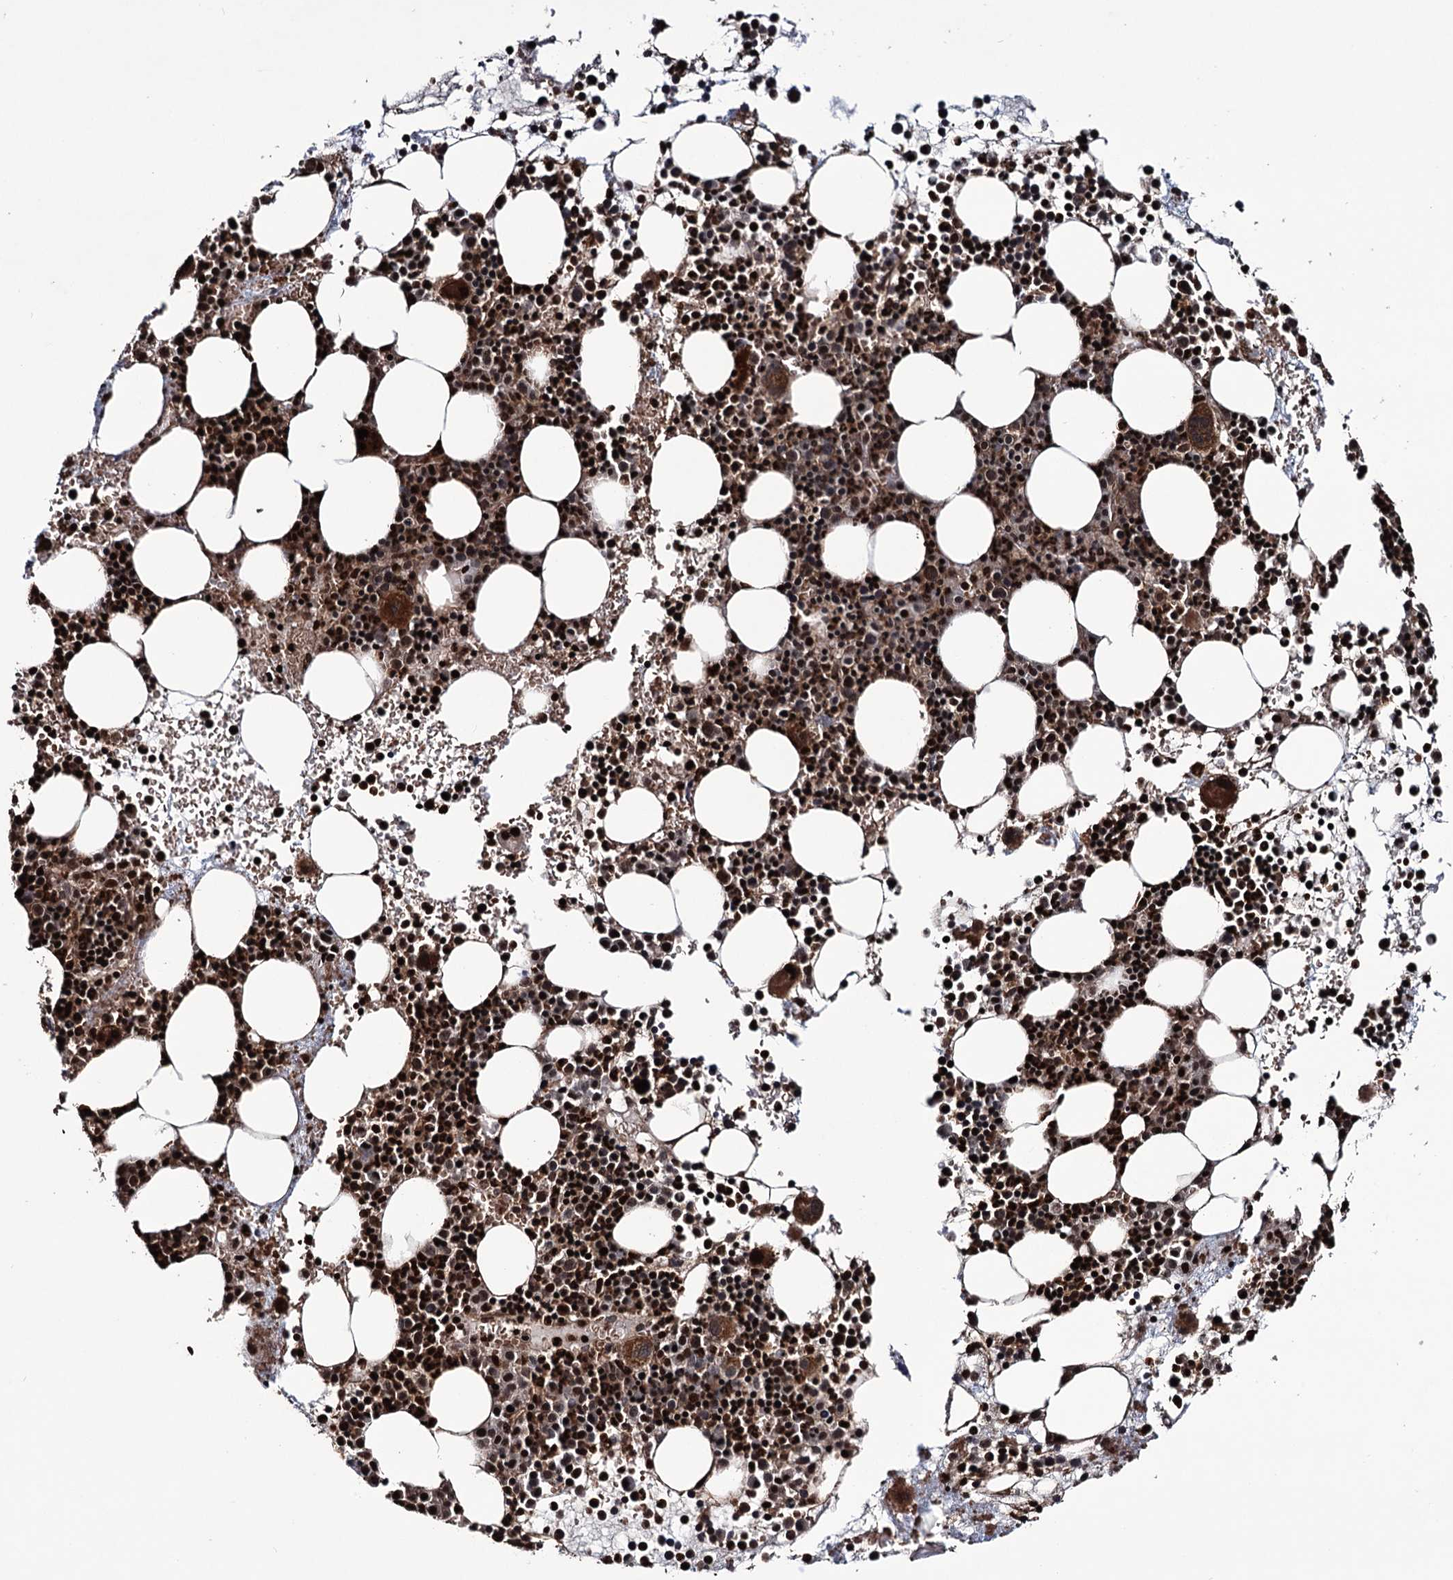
{"staining": {"intensity": "strong", "quantity": ">75%", "location": "cytoplasmic/membranous,nuclear"}, "tissue": "bone marrow", "cell_type": "Hematopoietic cells", "image_type": "normal", "snomed": [{"axis": "morphology", "description": "Normal tissue, NOS"}, {"axis": "topography", "description": "Bone marrow"}], "caption": "A high amount of strong cytoplasmic/membranous,nuclear expression is present in approximately >75% of hematopoietic cells in benign bone marrow.", "gene": "EYA4", "patient": {"sex": "female", "age": 76}}